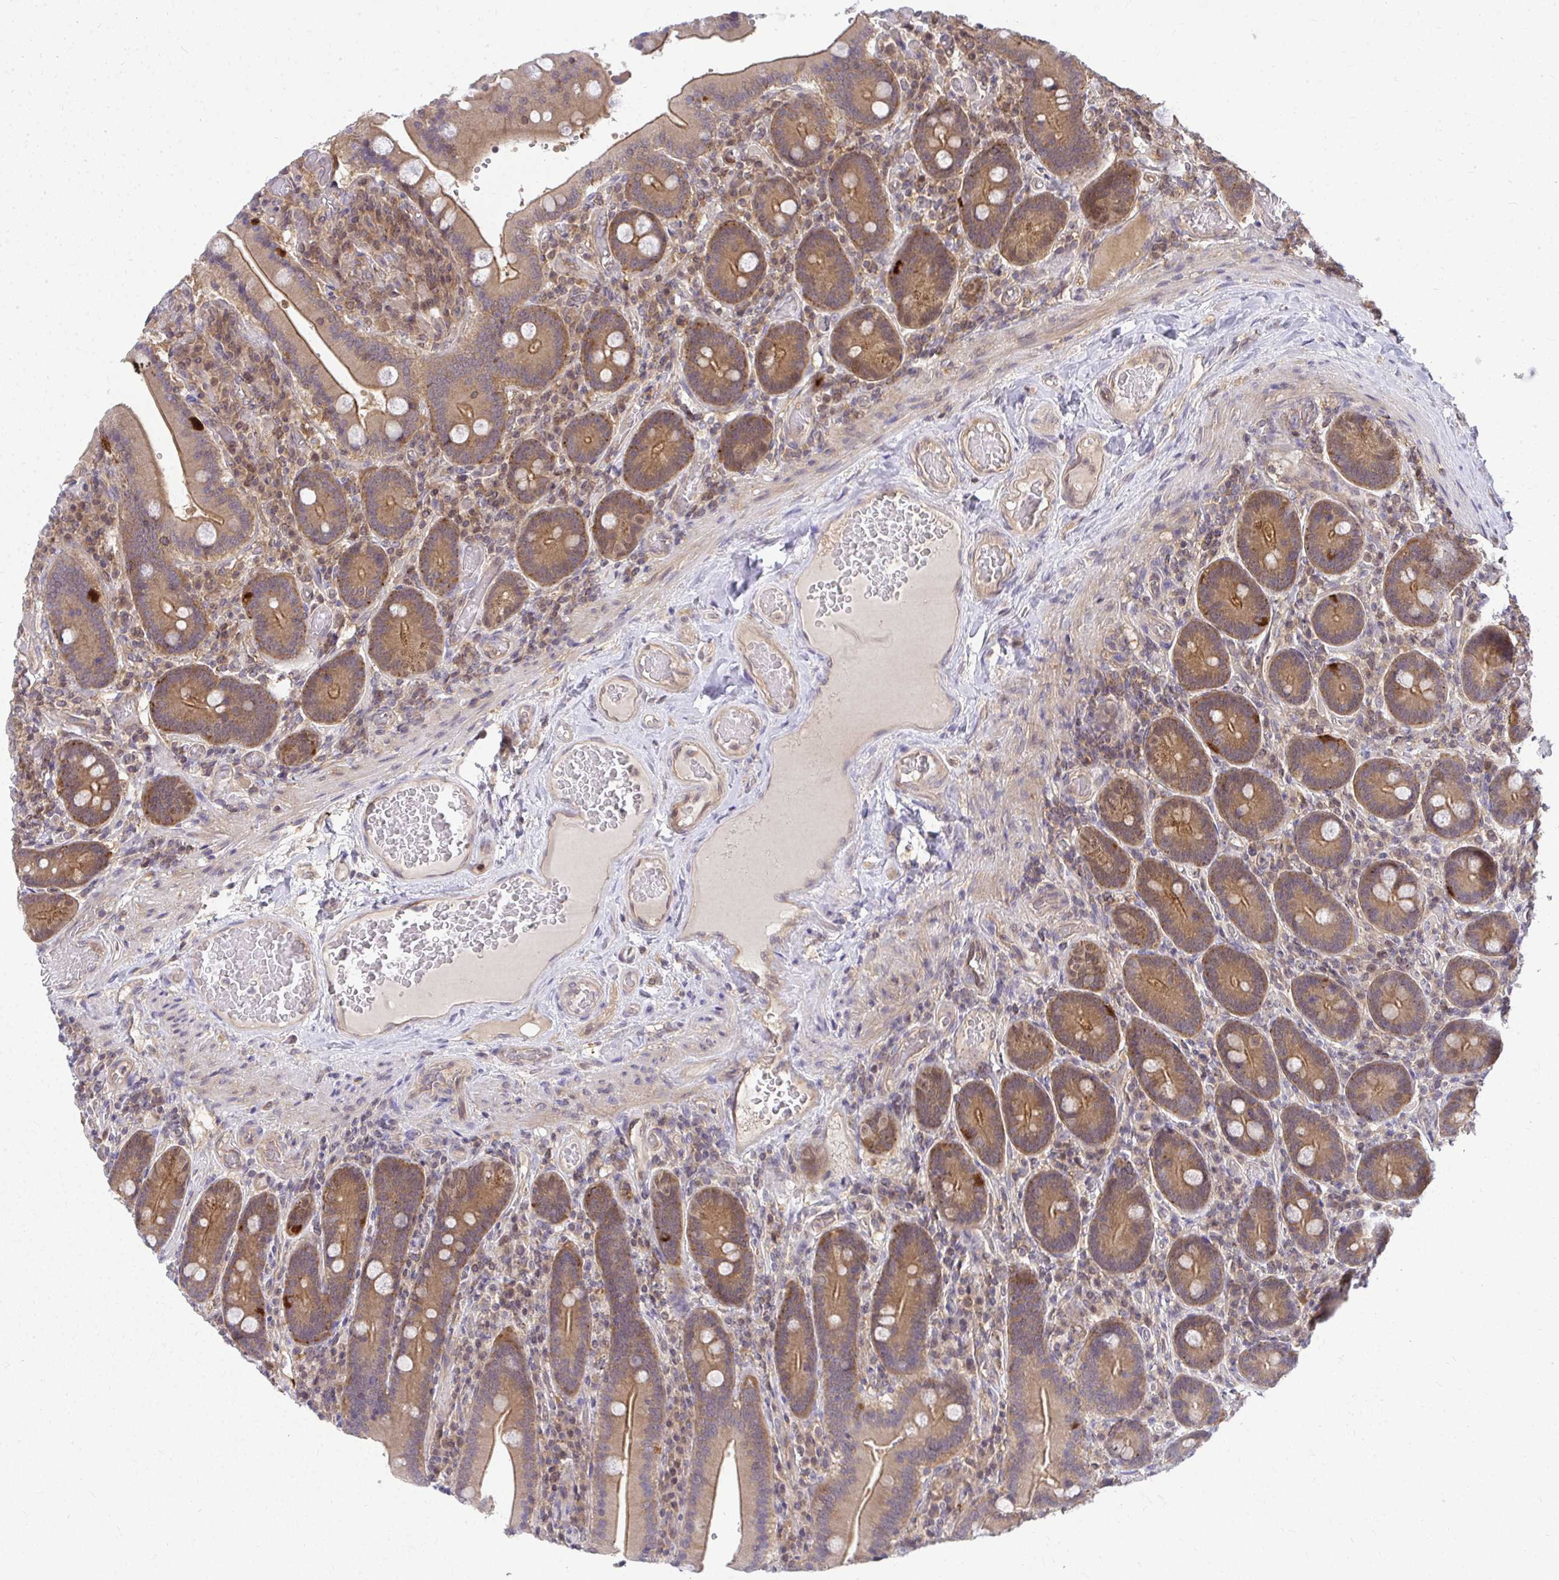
{"staining": {"intensity": "moderate", "quantity": ">75%", "location": "cytoplasmic/membranous"}, "tissue": "duodenum", "cell_type": "Glandular cells", "image_type": "normal", "snomed": [{"axis": "morphology", "description": "Normal tissue, NOS"}, {"axis": "topography", "description": "Duodenum"}], "caption": "Glandular cells exhibit medium levels of moderate cytoplasmic/membranous staining in about >75% of cells in unremarkable human duodenum. The staining was performed using DAB, with brown indicating positive protein expression. Nuclei are stained blue with hematoxylin.", "gene": "HDHD2", "patient": {"sex": "female", "age": 62}}